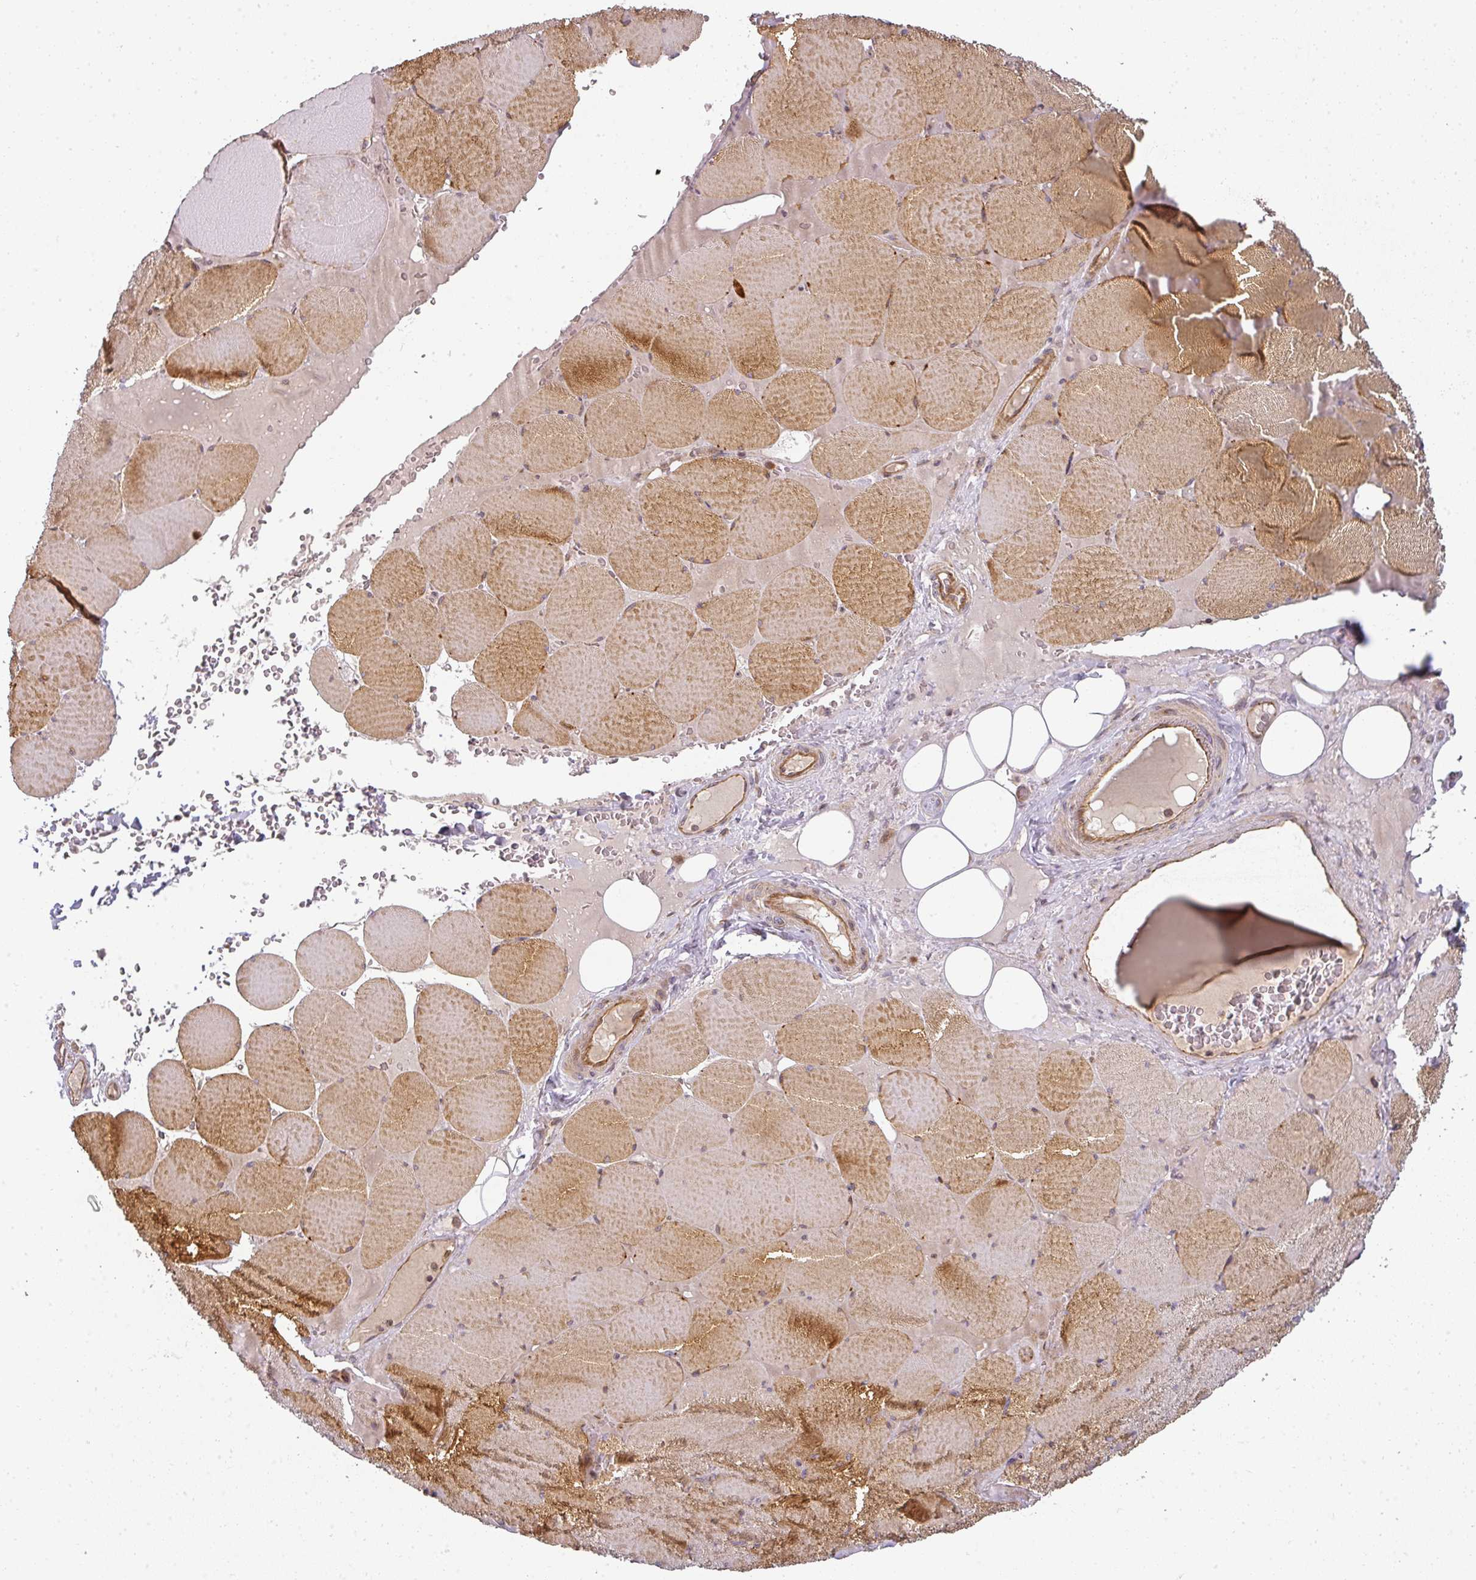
{"staining": {"intensity": "moderate", "quantity": "25%-75%", "location": "cytoplasmic/membranous"}, "tissue": "skeletal muscle", "cell_type": "Myocytes", "image_type": "normal", "snomed": [{"axis": "morphology", "description": "Normal tissue, NOS"}, {"axis": "topography", "description": "Skeletal muscle"}, {"axis": "topography", "description": "Head-Neck"}], "caption": "Approximately 25%-75% of myocytes in unremarkable skeletal muscle exhibit moderate cytoplasmic/membranous protein staining as visualized by brown immunohistochemical staining.", "gene": "CNOT1", "patient": {"sex": "male", "age": 66}}